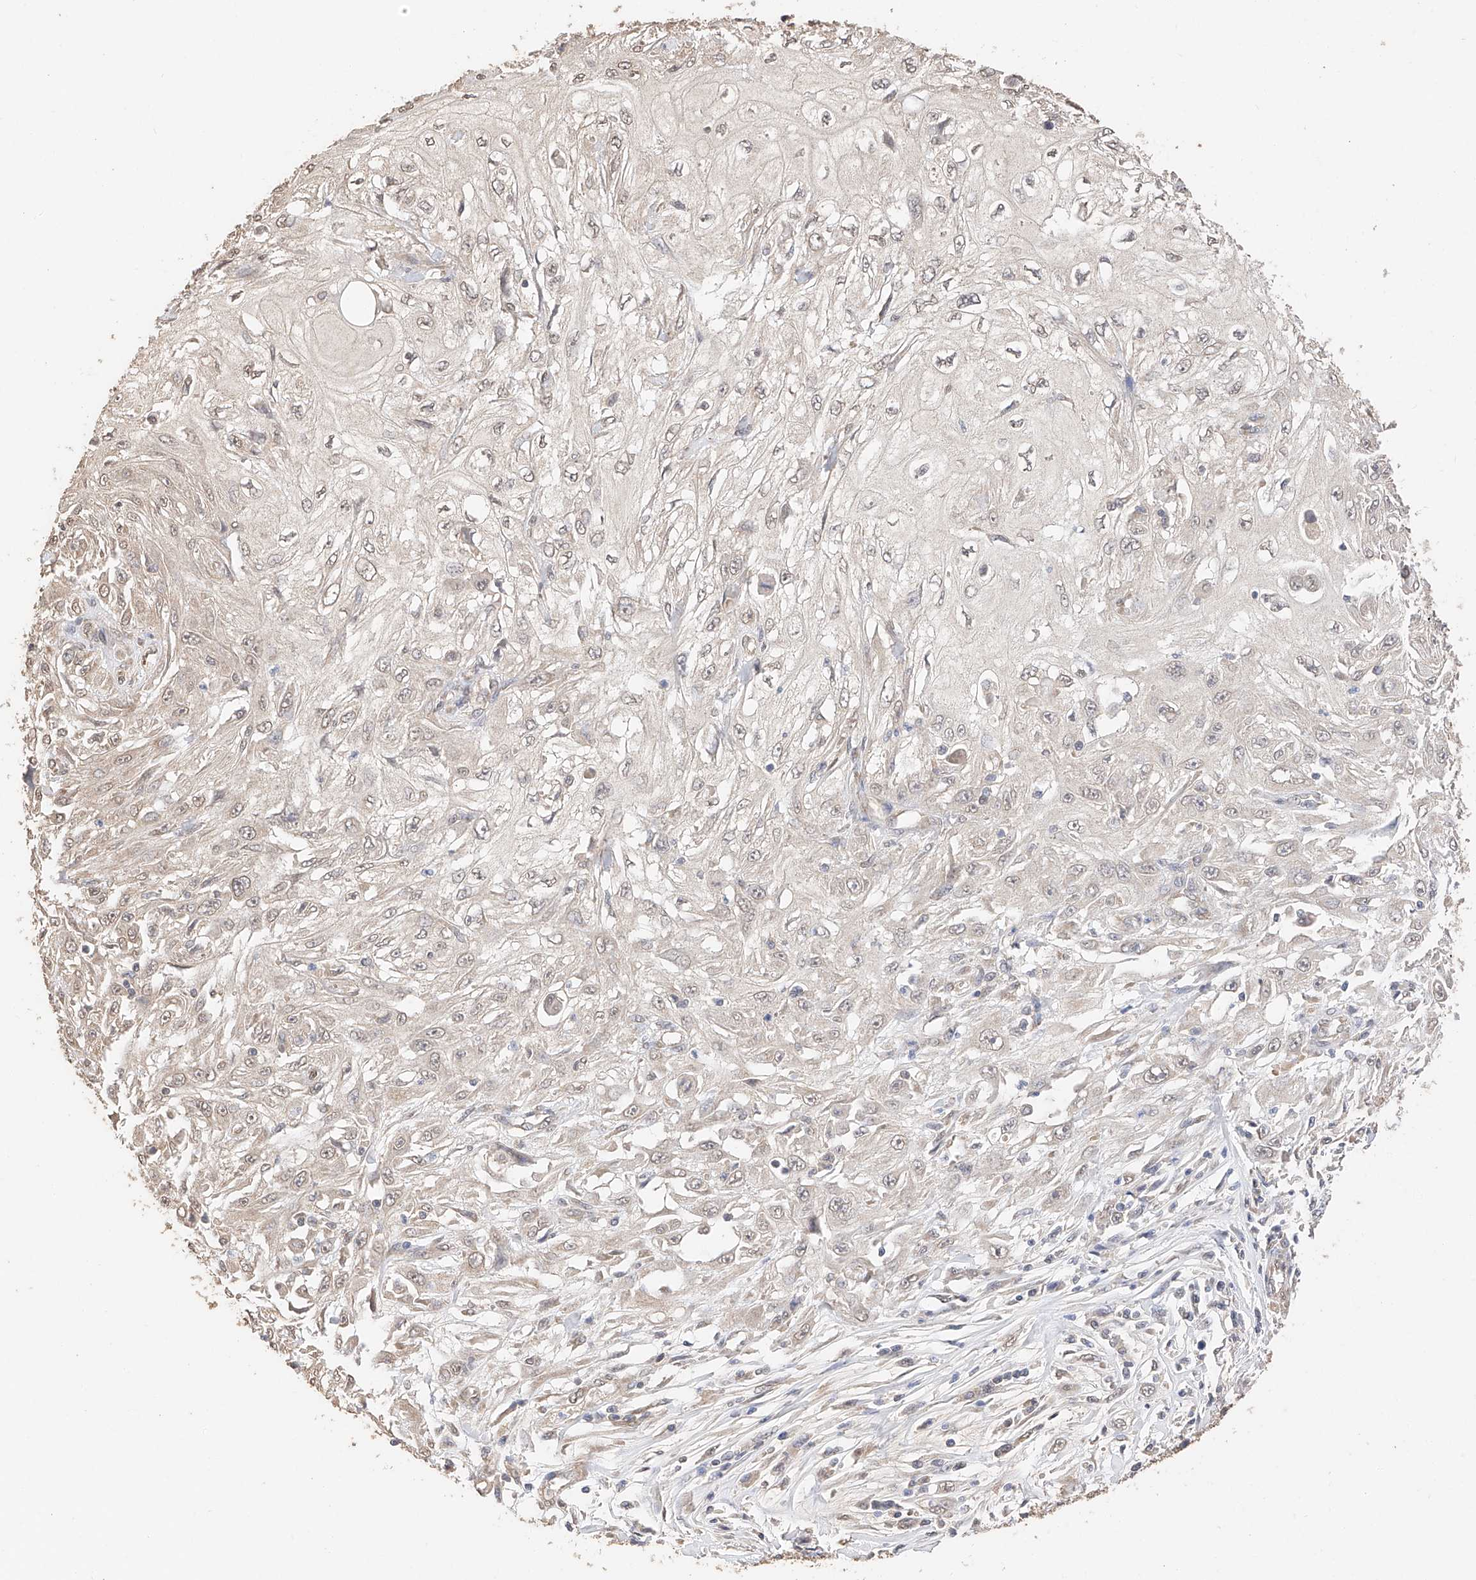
{"staining": {"intensity": "weak", "quantity": "<25%", "location": "nuclear"}, "tissue": "skin cancer", "cell_type": "Tumor cells", "image_type": "cancer", "snomed": [{"axis": "morphology", "description": "Squamous cell carcinoma, NOS"}, {"axis": "topography", "description": "Skin"}], "caption": "Human skin cancer stained for a protein using immunohistochemistry (IHC) shows no expression in tumor cells.", "gene": "IL22RA2", "patient": {"sex": "male", "age": 75}}